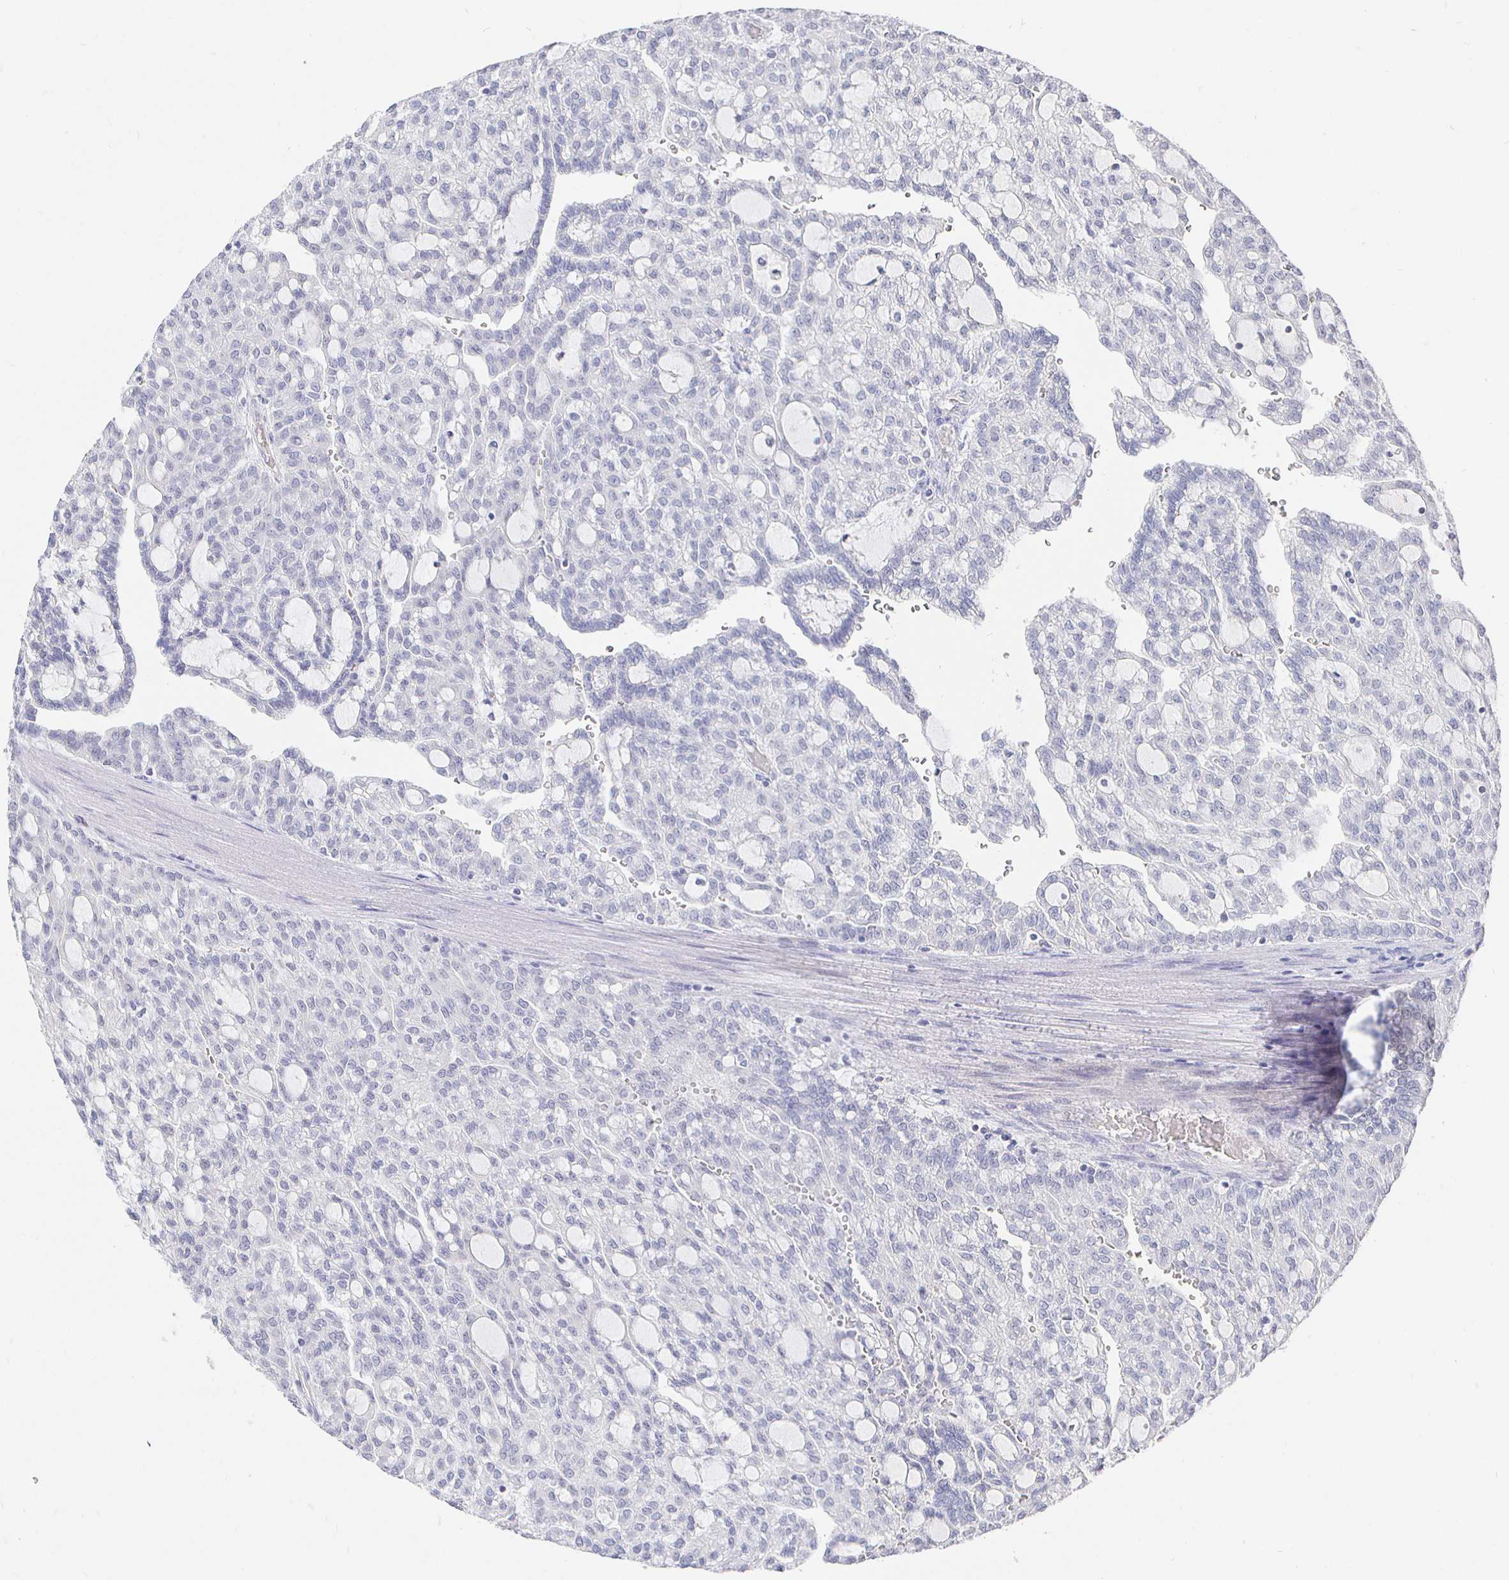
{"staining": {"intensity": "negative", "quantity": "none", "location": "none"}, "tissue": "renal cancer", "cell_type": "Tumor cells", "image_type": "cancer", "snomed": [{"axis": "morphology", "description": "Adenocarcinoma, NOS"}, {"axis": "topography", "description": "Kidney"}], "caption": "Tumor cells are negative for protein expression in human adenocarcinoma (renal).", "gene": "LRRC23", "patient": {"sex": "male", "age": 63}}